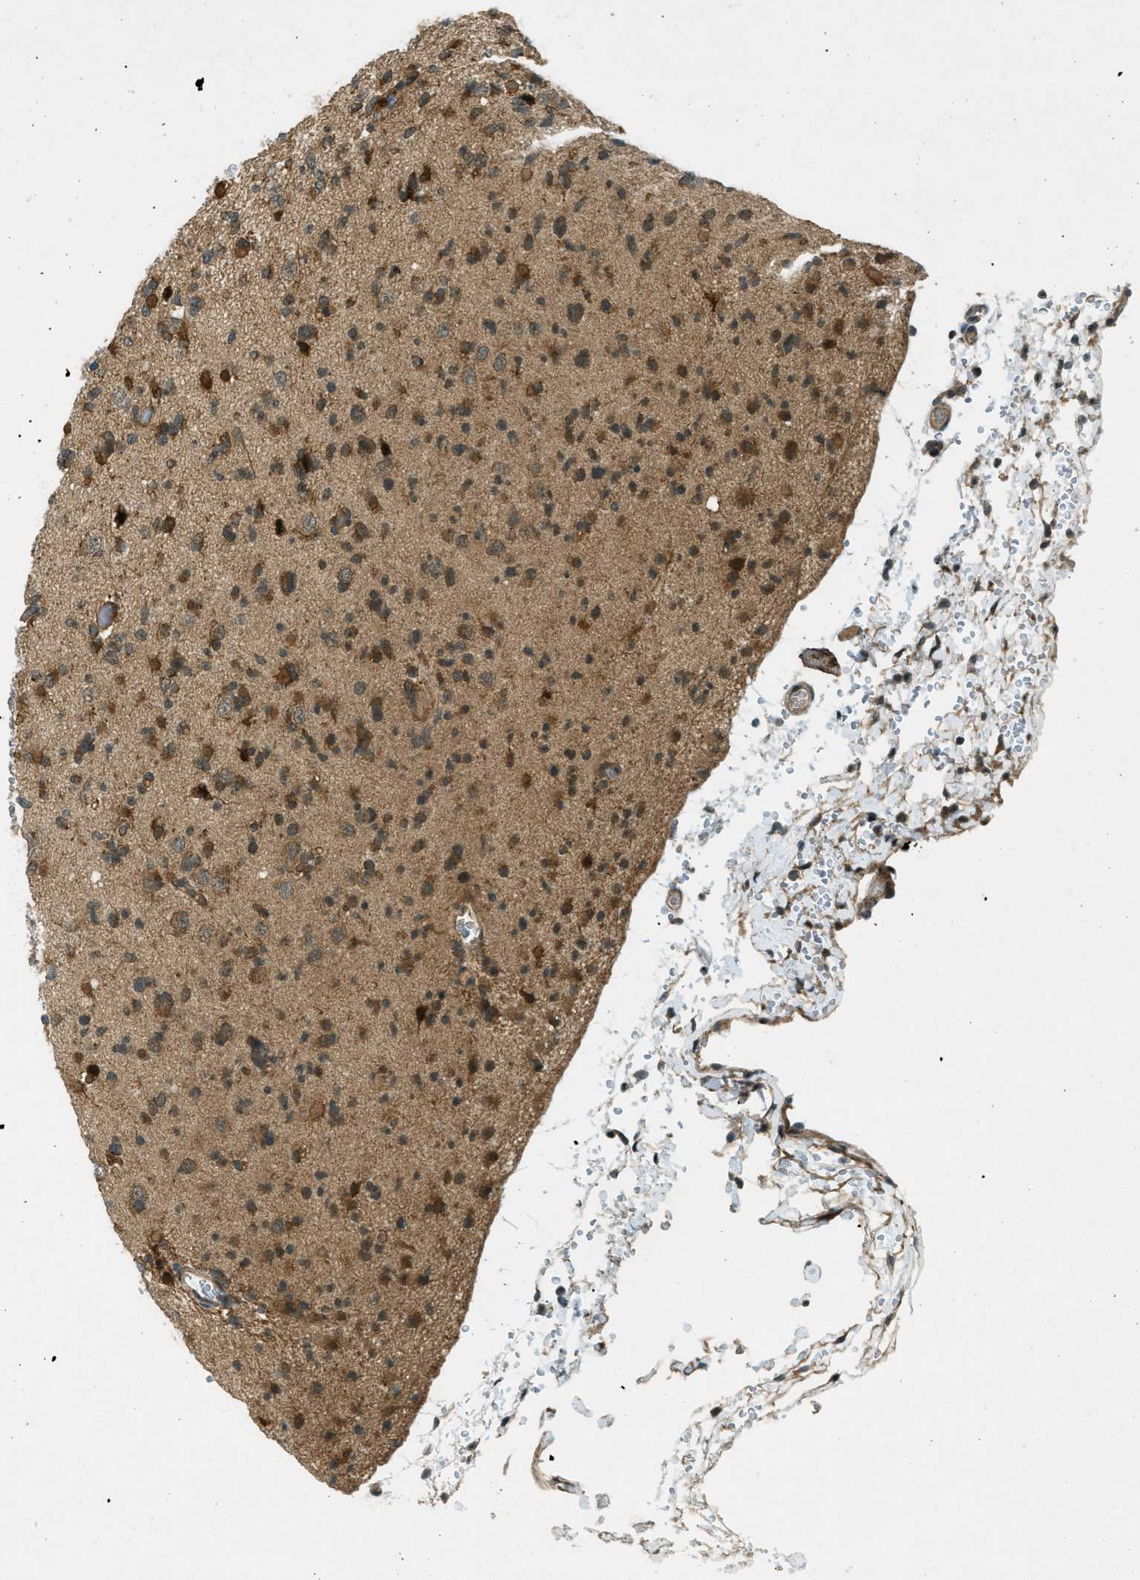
{"staining": {"intensity": "moderate", "quantity": ">75%", "location": "cytoplasmic/membranous"}, "tissue": "glioma", "cell_type": "Tumor cells", "image_type": "cancer", "snomed": [{"axis": "morphology", "description": "Glioma, malignant, Low grade"}, {"axis": "topography", "description": "Brain"}], "caption": "Human glioma stained for a protein (brown) demonstrates moderate cytoplasmic/membranous positive expression in approximately >75% of tumor cells.", "gene": "EIF2AK3", "patient": {"sex": "female", "age": 22}}